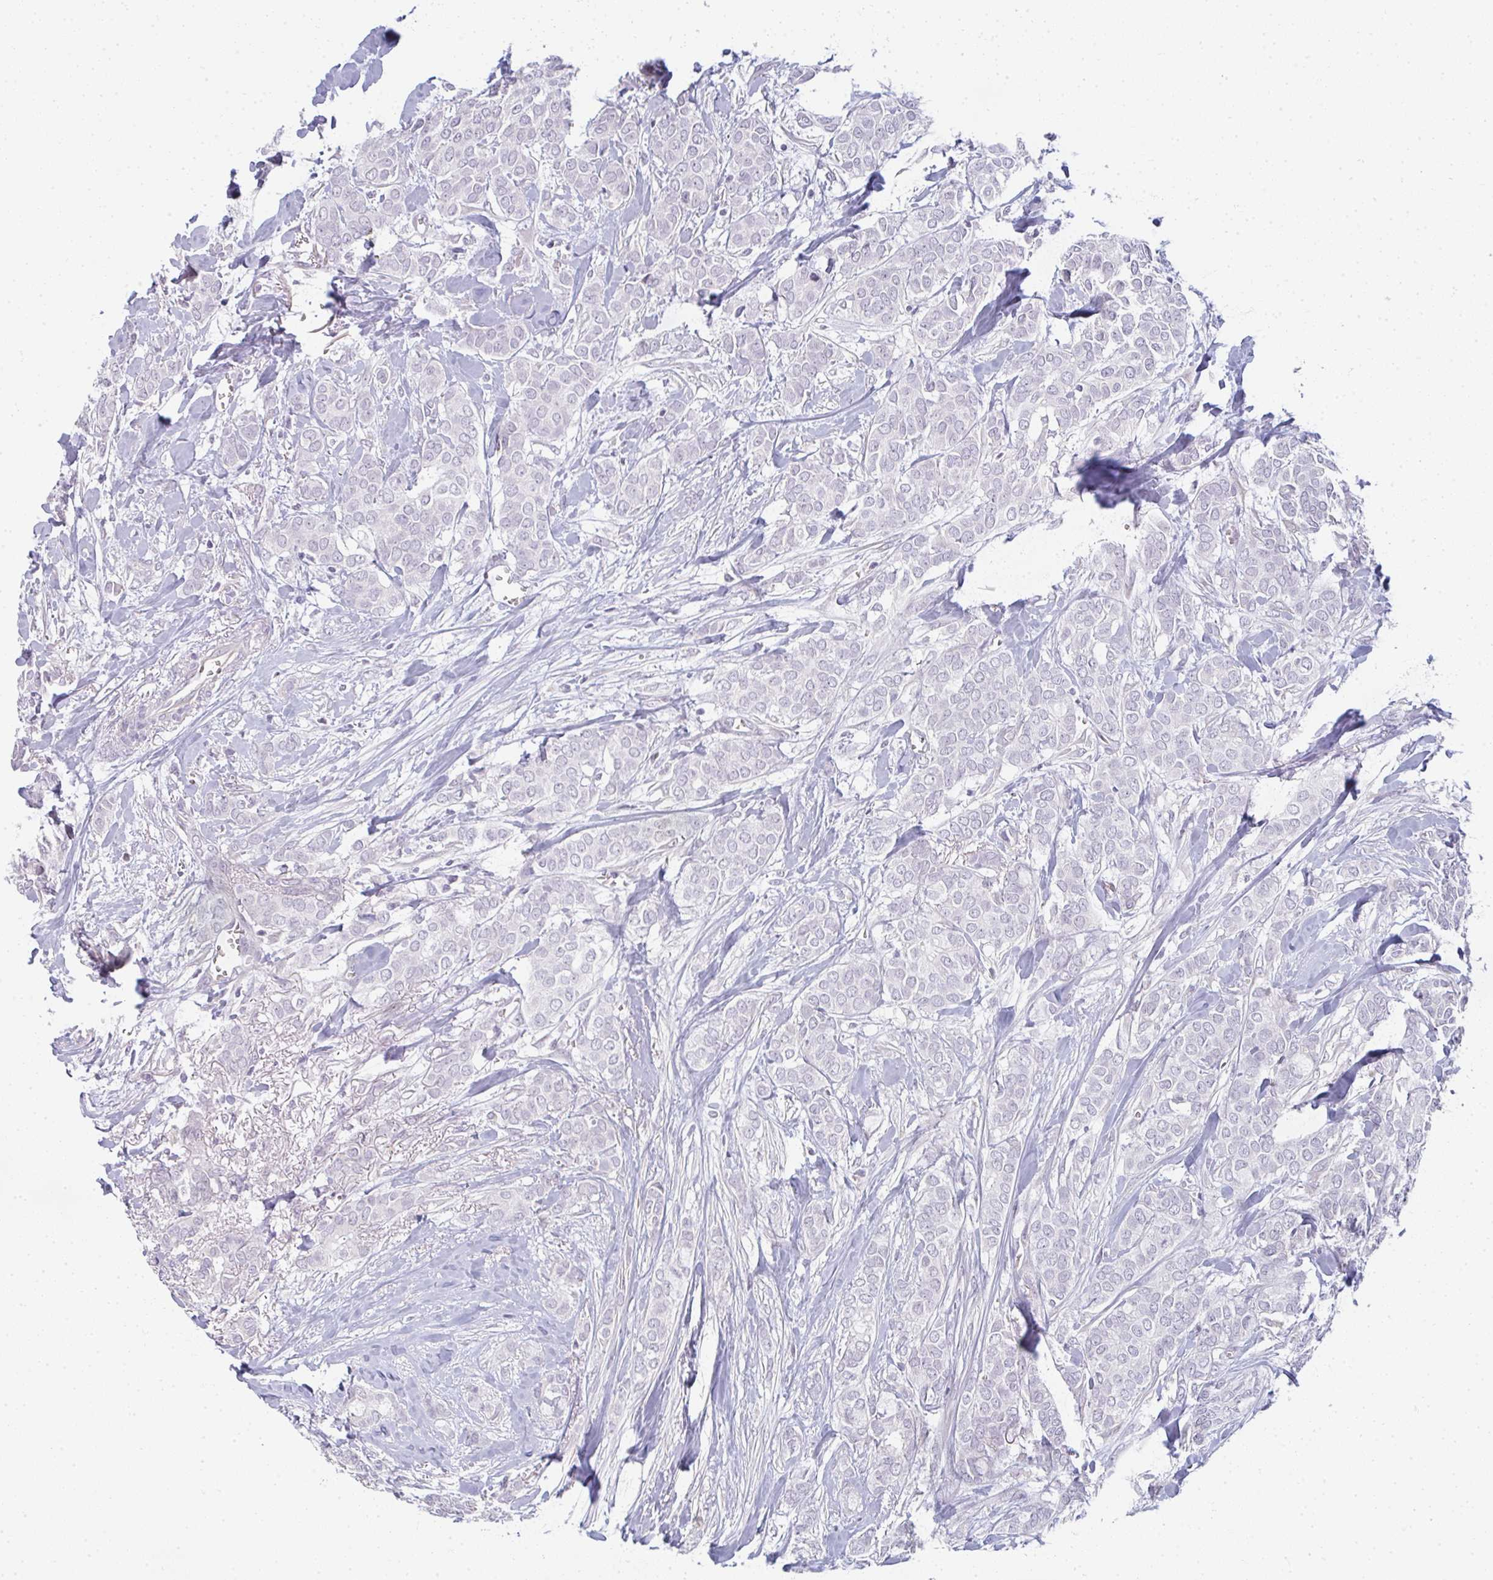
{"staining": {"intensity": "negative", "quantity": "none", "location": "none"}, "tissue": "breast cancer", "cell_type": "Tumor cells", "image_type": "cancer", "snomed": [{"axis": "morphology", "description": "Duct carcinoma"}, {"axis": "topography", "description": "Breast"}], "caption": "This image is of invasive ductal carcinoma (breast) stained with immunohistochemistry (IHC) to label a protein in brown with the nuclei are counter-stained blue. There is no positivity in tumor cells. Nuclei are stained in blue.", "gene": "RBBP6", "patient": {"sex": "female", "age": 84}}